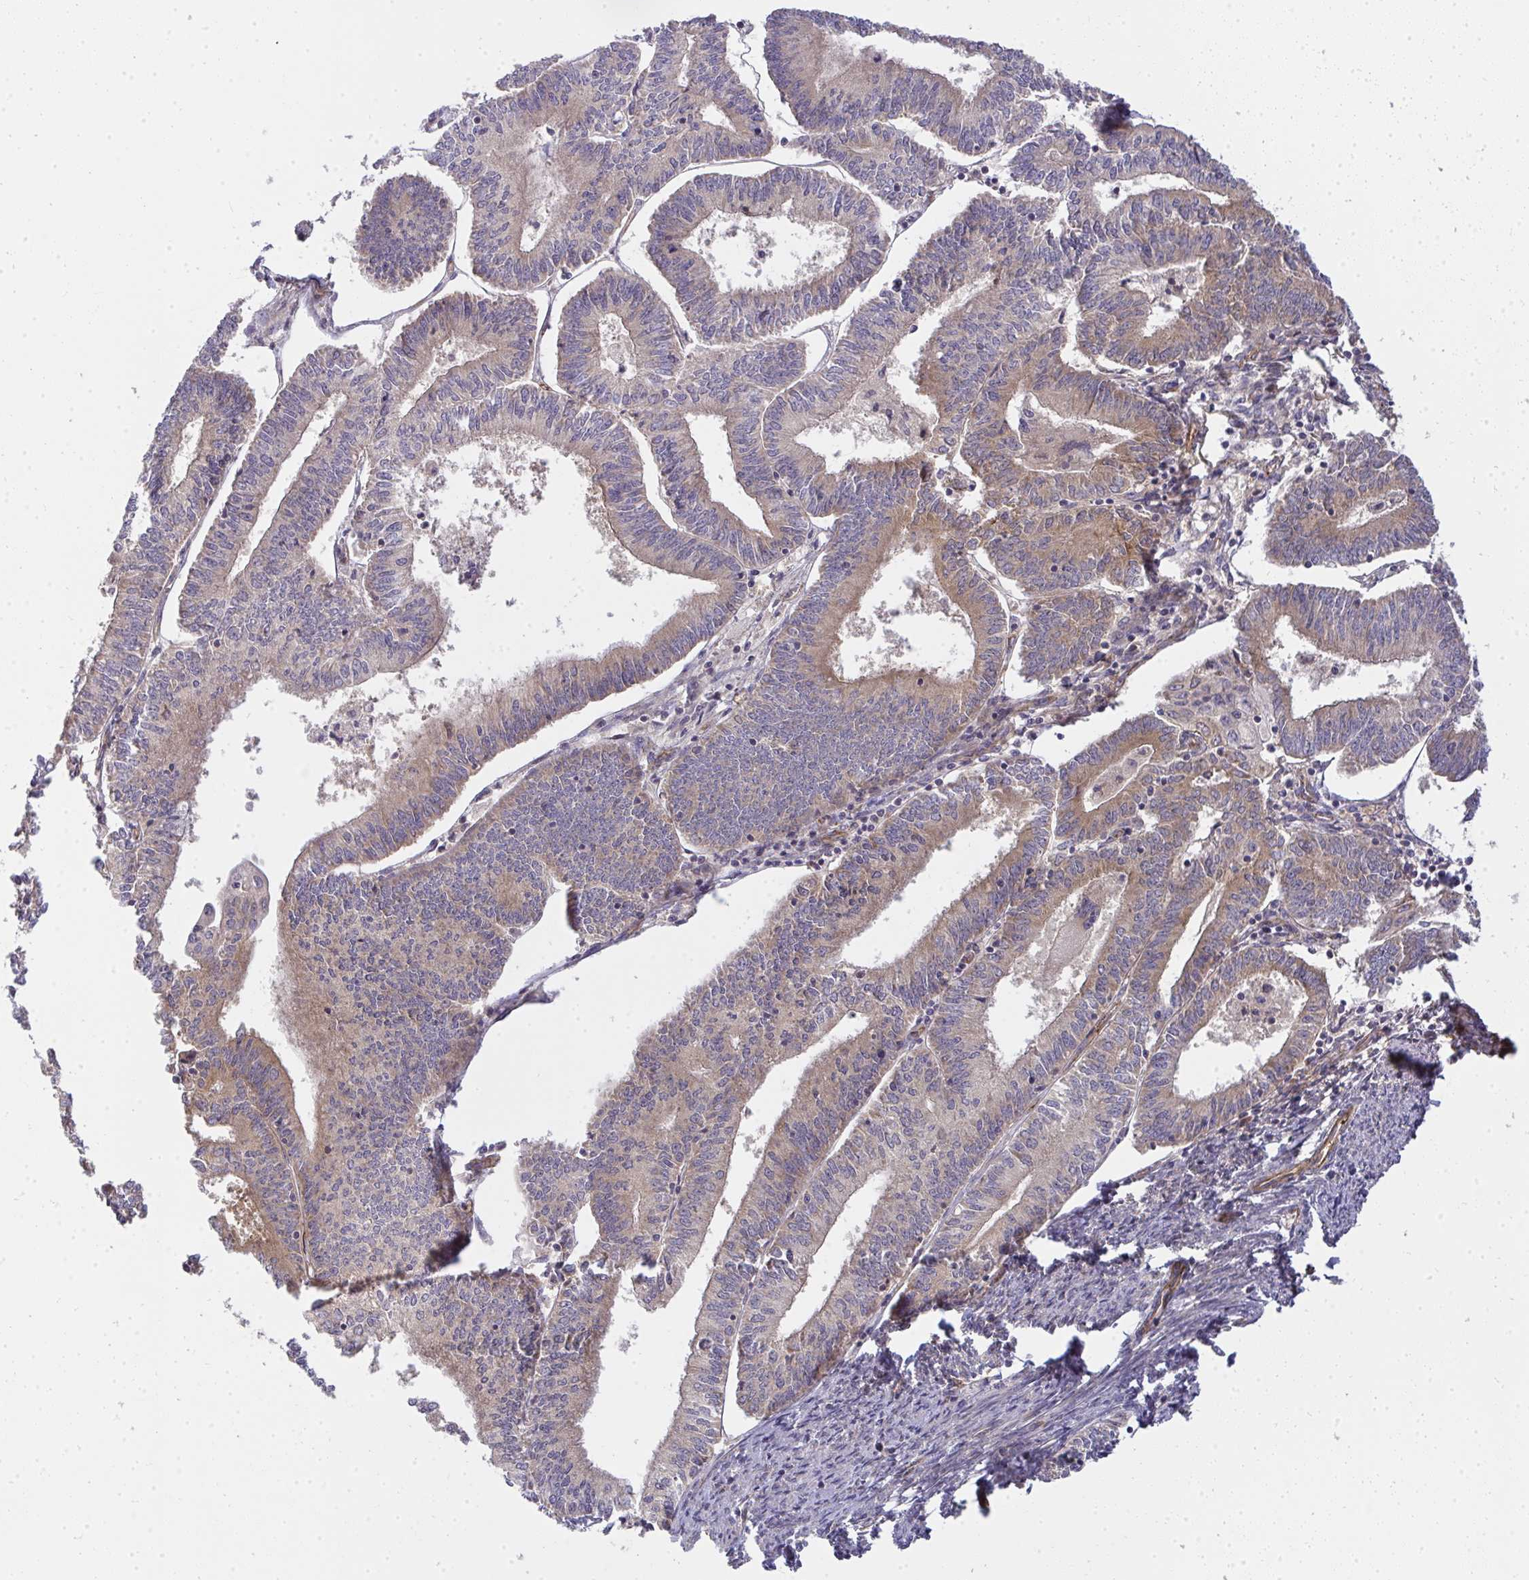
{"staining": {"intensity": "weak", "quantity": "25%-75%", "location": "cytoplasmic/membranous"}, "tissue": "endometrial cancer", "cell_type": "Tumor cells", "image_type": "cancer", "snomed": [{"axis": "morphology", "description": "Adenocarcinoma, NOS"}, {"axis": "topography", "description": "Endometrium"}], "caption": "Weak cytoplasmic/membranous protein expression is identified in about 25%-75% of tumor cells in endometrial cancer.", "gene": "B4GALT6", "patient": {"sex": "female", "age": 61}}